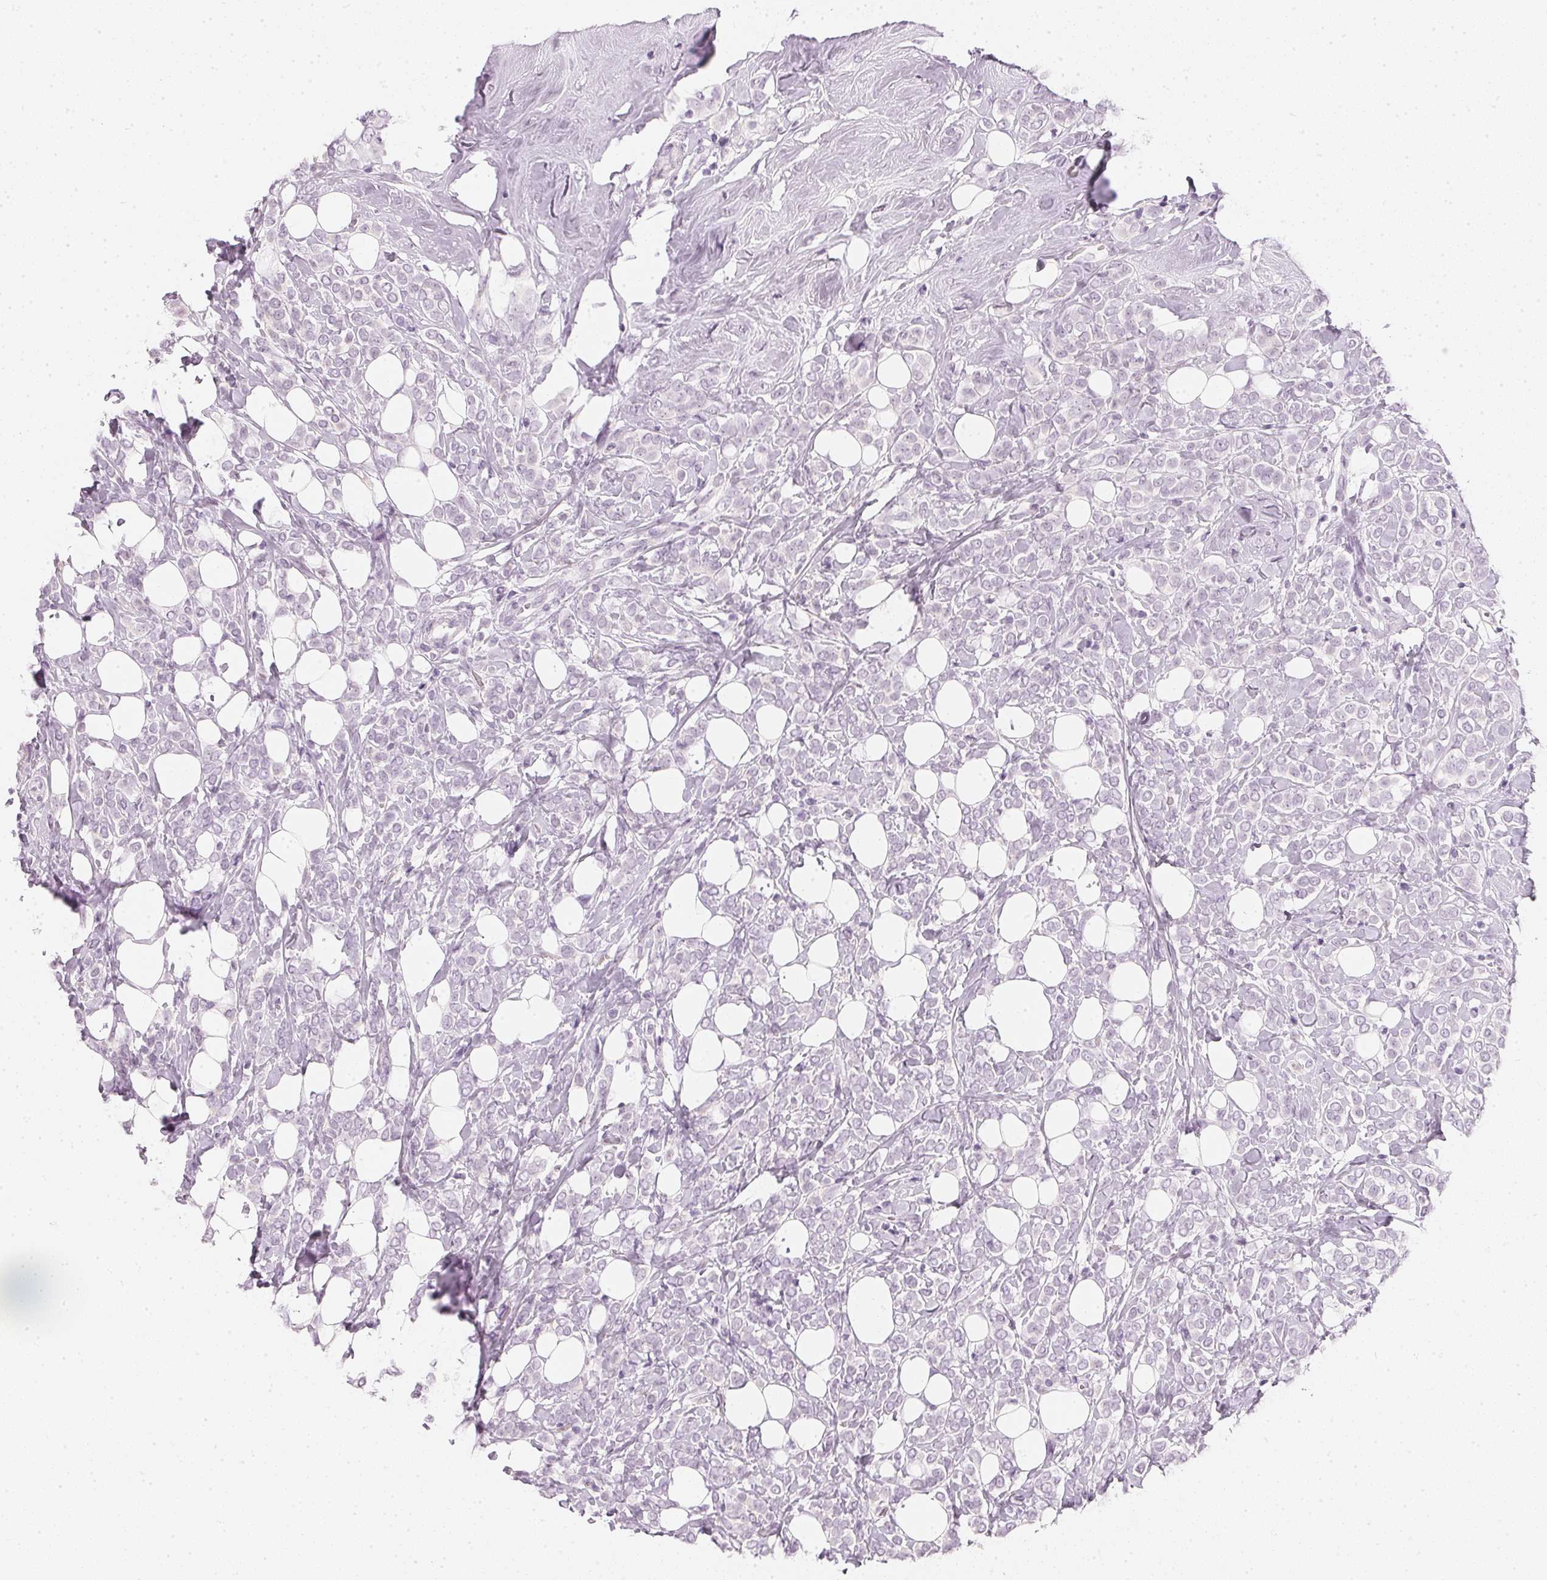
{"staining": {"intensity": "negative", "quantity": "none", "location": "none"}, "tissue": "breast cancer", "cell_type": "Tumor cells", "image_type": "cancer", "snomed": [{"axis": "morphology", "description": "Lobular carcinoma"}, {"axis": "topography", "description": "Breast"}], "caption": "This photomicrograph is of breast cancer (lobular carcinoma) stained with IHC to label a protein in brown with the nuclei are counter-stained blue. There is no staining in tumor cells.", "gene": "CHST4", "patient": {"sex": "female", "age": 49}}